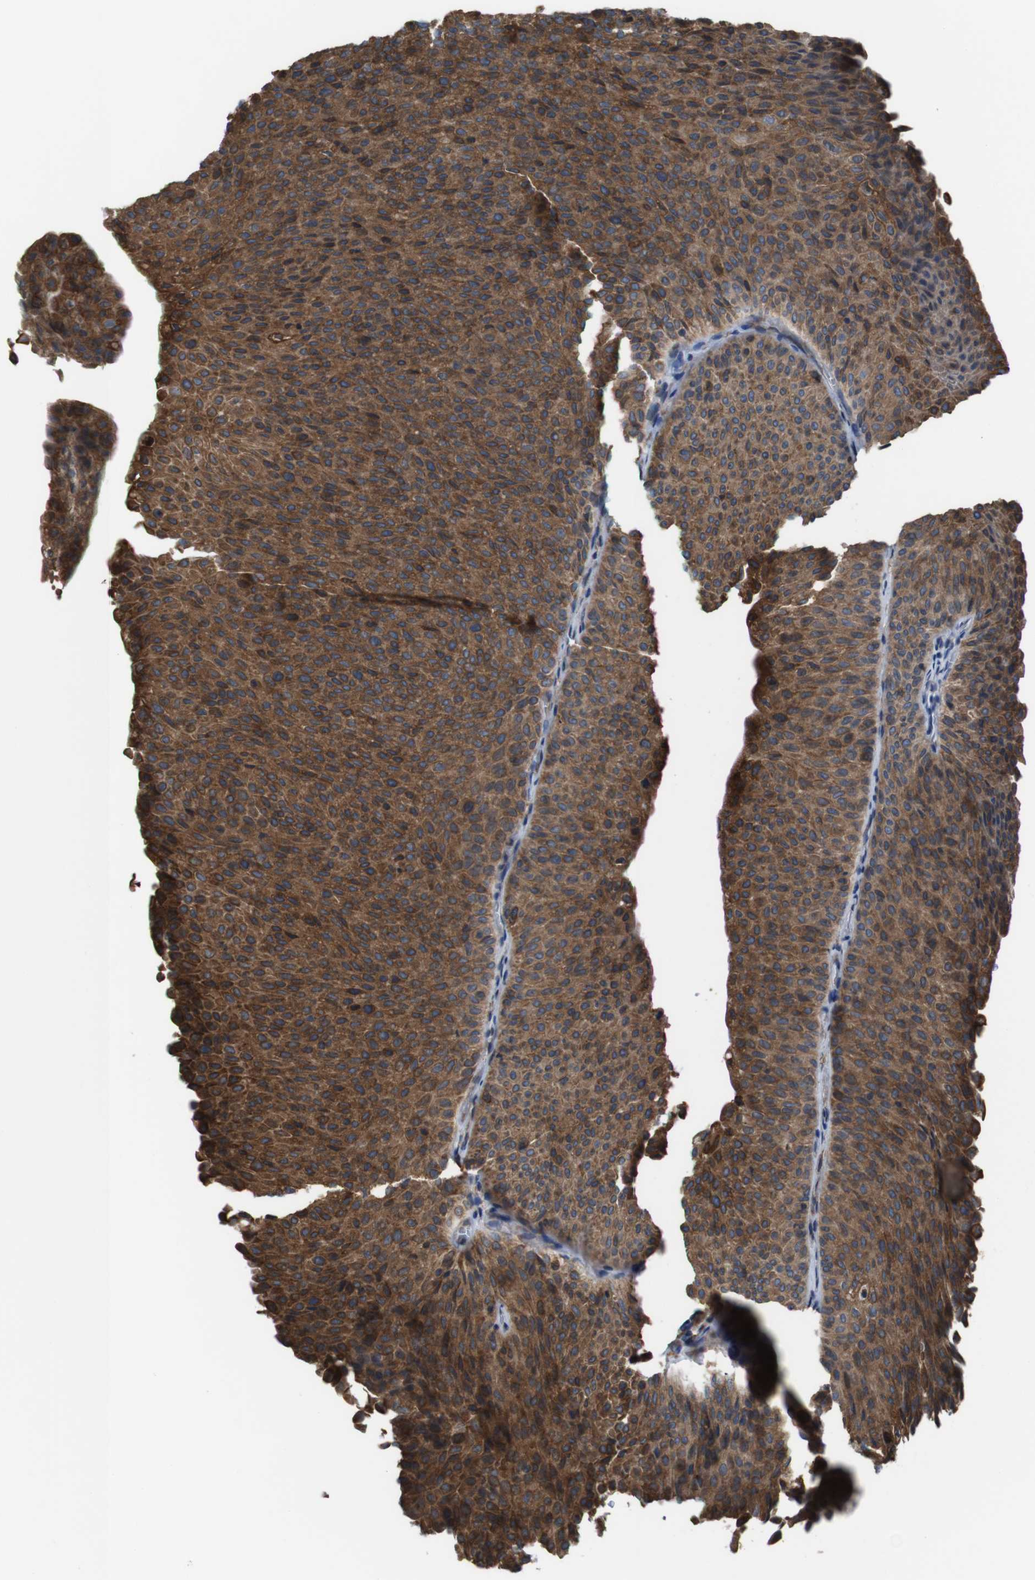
{"staining": {"intensity": "moderate", "quantity": ">75%", "location": "cytoplasmic/membranous"}, "tissue": "urothelial cancer", "cell_type": "Tumor cells", "image_type": "cancer", "snomed": [{"axis": "morphology", "description": "Urothelial carcinoma, Low grade"}, {"axis": "topography", "description": "Urinary bladder"}], "caption": "The micrograph reveals a brown stain indicating the presence of a protein in the cytoplasmic/membranous of tumor cells in urothelial cancer. Using DAB (brown) and hematoxylin (blue) stains, captured at high magnification using brightfield microscopy.", "gene": "UGGT1", "patient": {"sex": "male", "age": 78}}